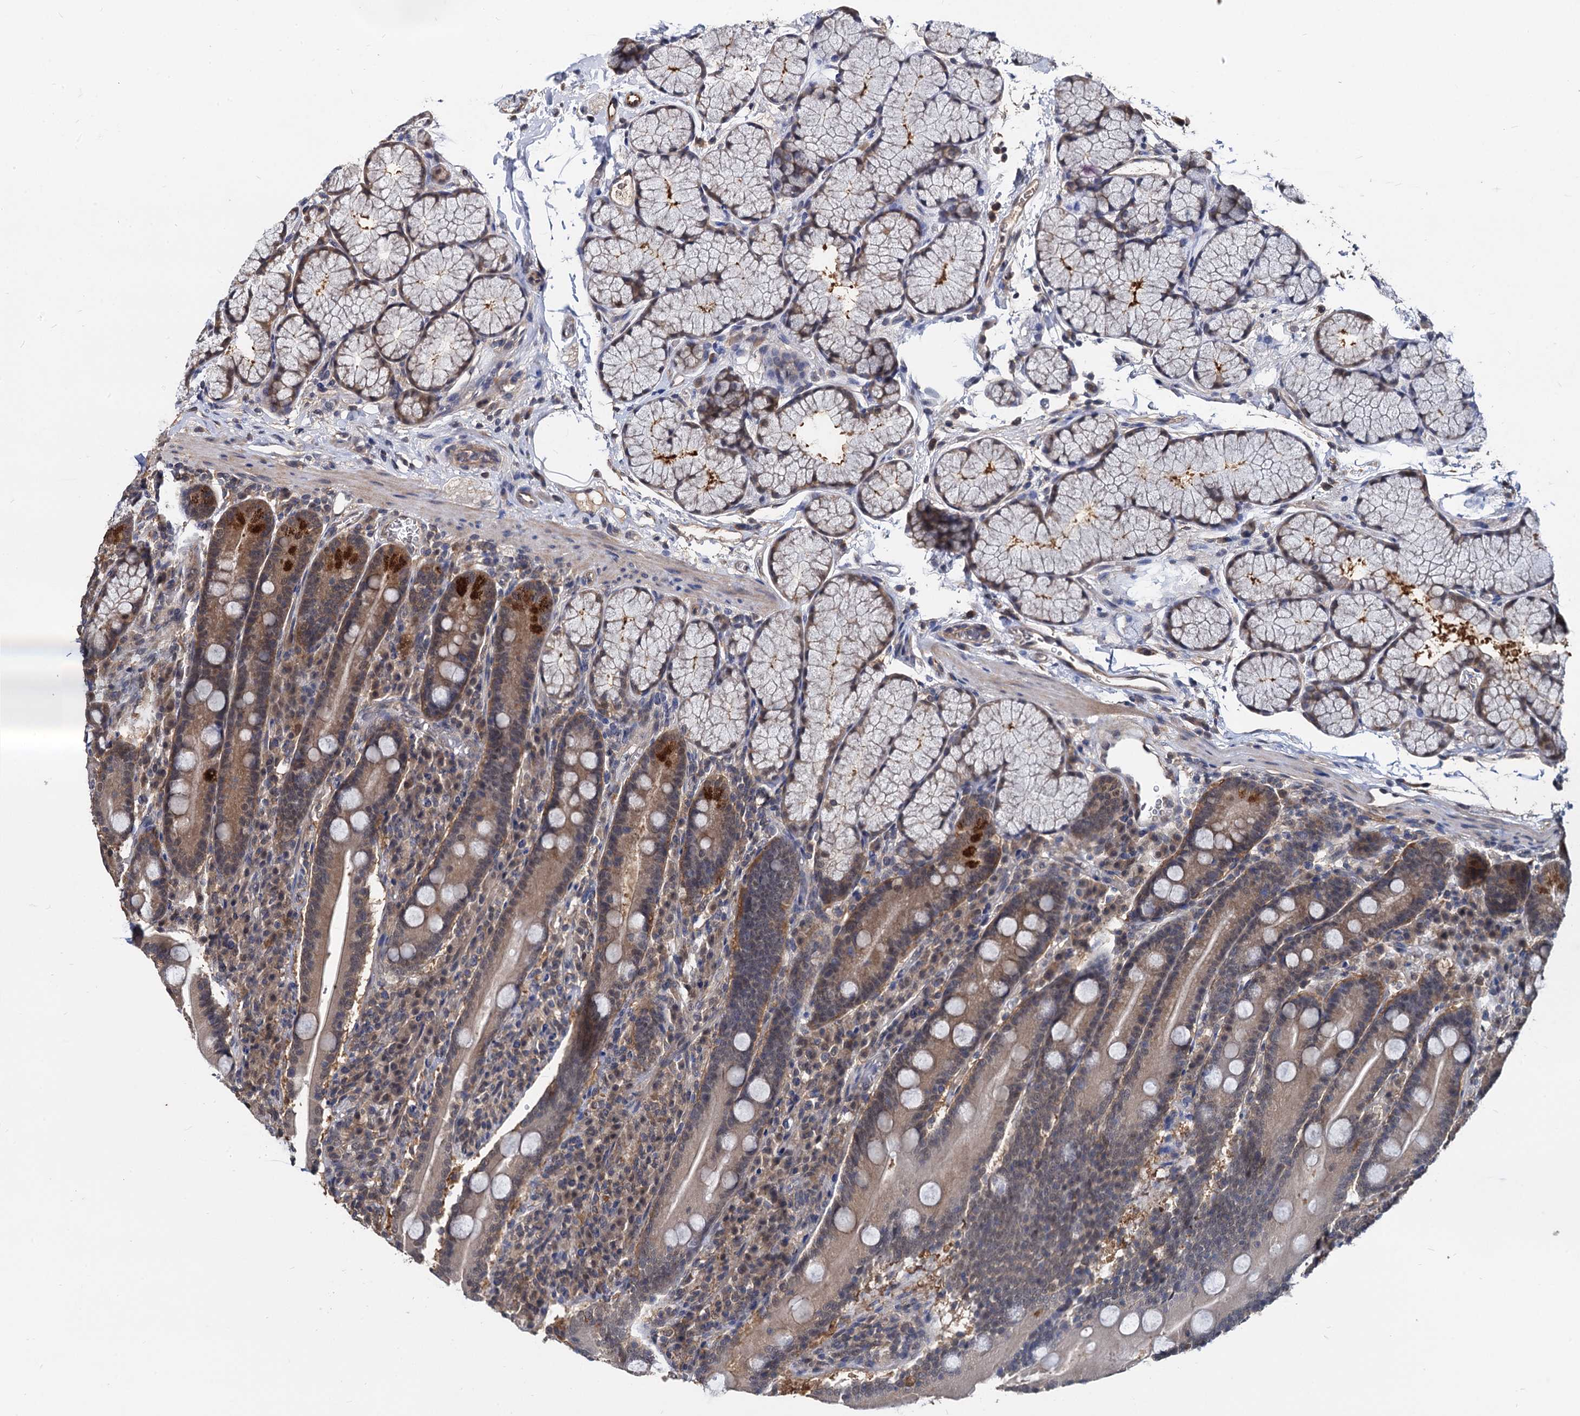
{"staining": {"intensity": "strong", "quantity": "<25%", "location": "cytoplasmic/membranous"}, "tissue": "duodenum", "cell_type": "Glandular cells", "image_type": "normal", "snomed": [{"axis": "morphology", "description": "Normal tissue, NOS"}, {"axis": "topography", "description": "Duodenum"}], "caption": "Duodenum was stained to show a protein in brown. There is medium levels of strong cytoplasmic/membranous expression in about <25% of glandular cells. (DAB IHC with brightfield microscopy, high magnification).", "gene": "PSMD4", "patient": {"sex": "male", "age": 35}}